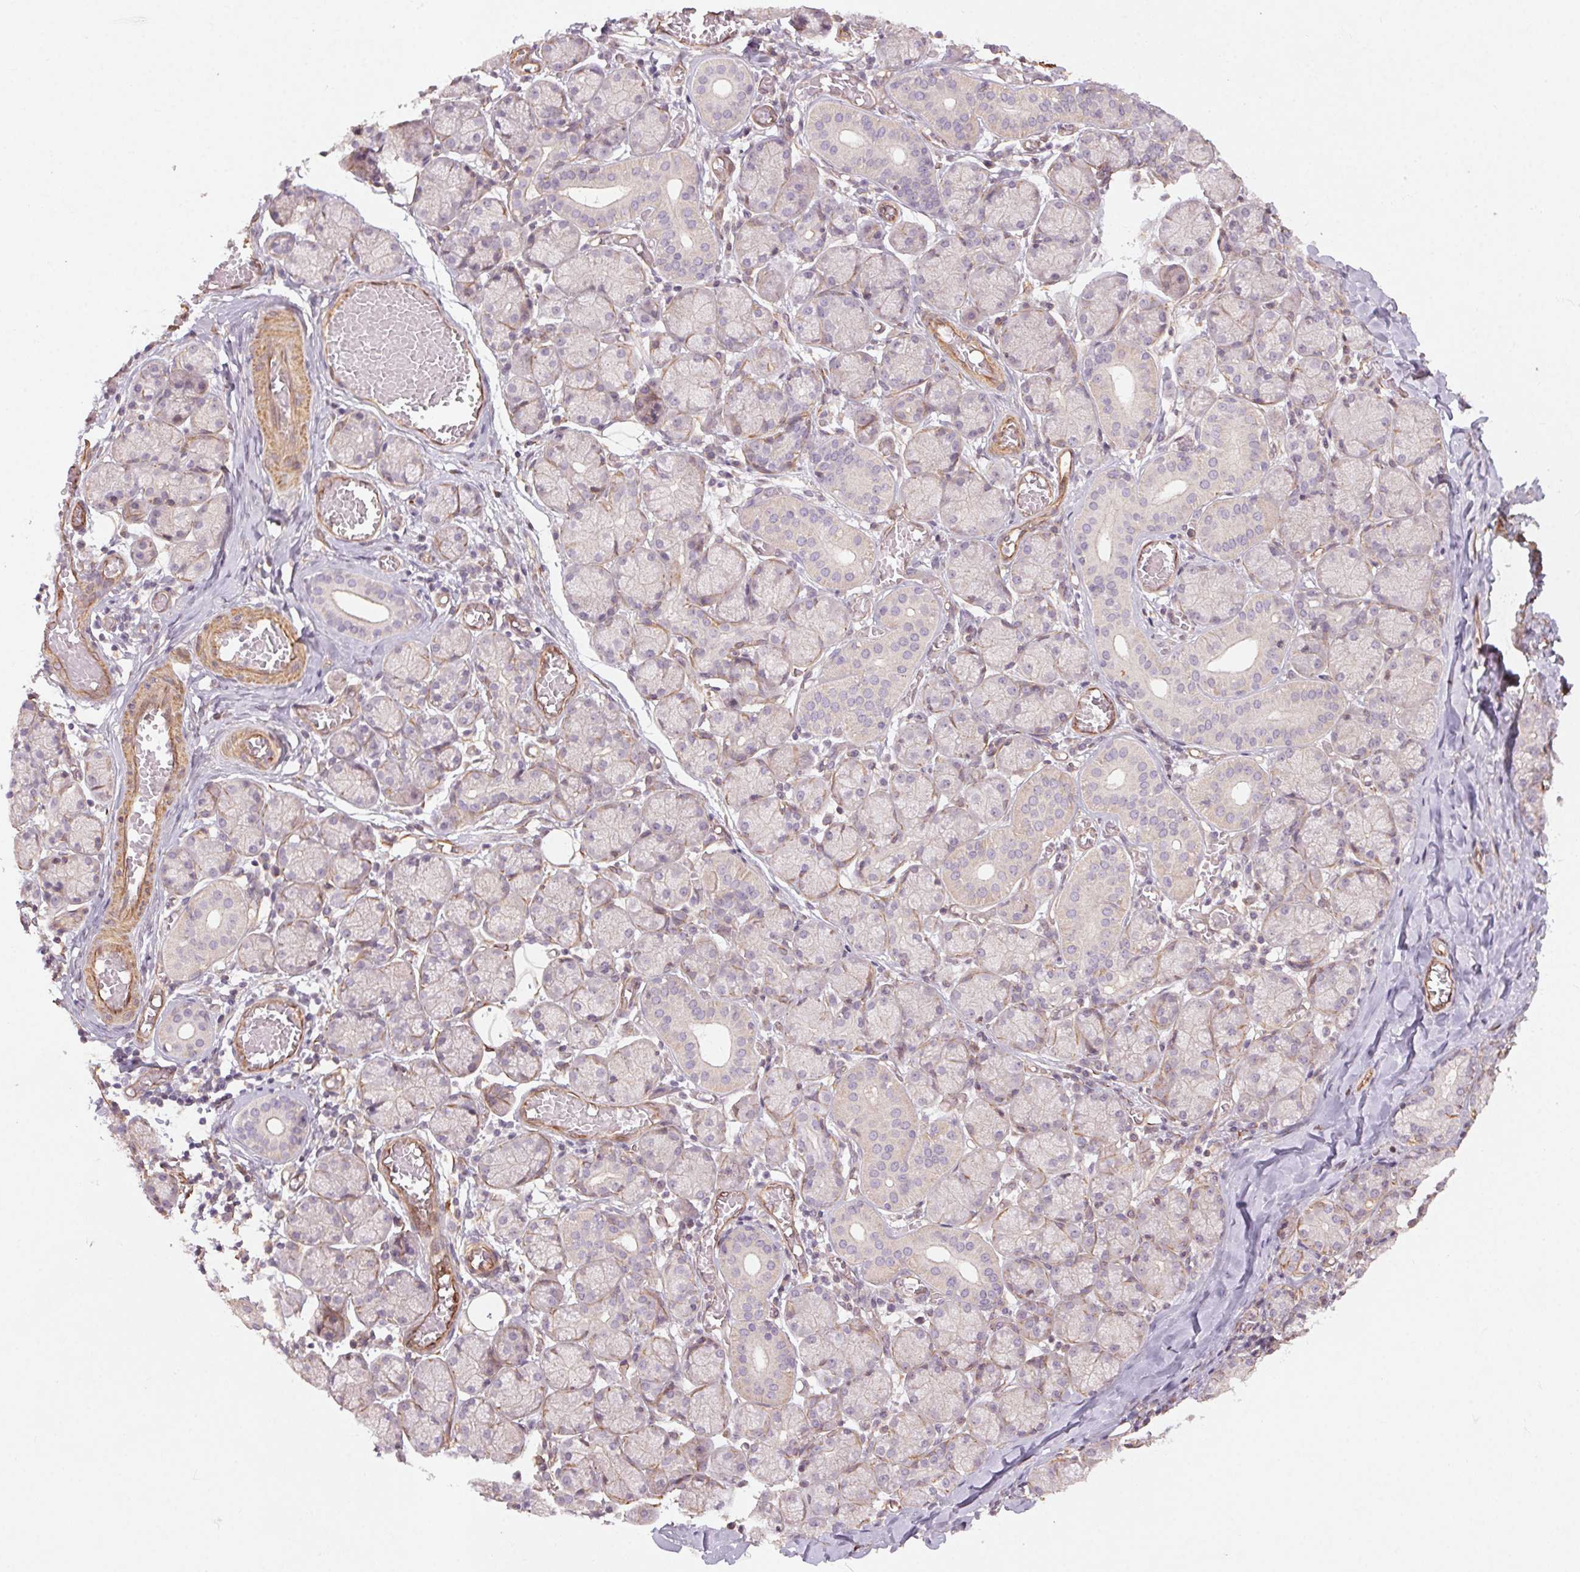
{"staining": {"intensity": "weak", "quantity": "<25%", "location": "cytoplasmic/membranous"}, "tissue": "salivary gland", "cell_type": "Glandular cells", "image_type": "normal", "snomed": [{"axis": "morphology", "description": "Normal tissue, NOS"}, {"axis": "topography", "description": "Salivary gland"}, {"axis": "topography", "description": "Peripheral nerve tissue"}], "caption": "Photomicrograph shows no protein positivity in glandular cells of benign salivary gland.", "gene": "CCSER1", "patient": {"sex": "female", "age": 24}}